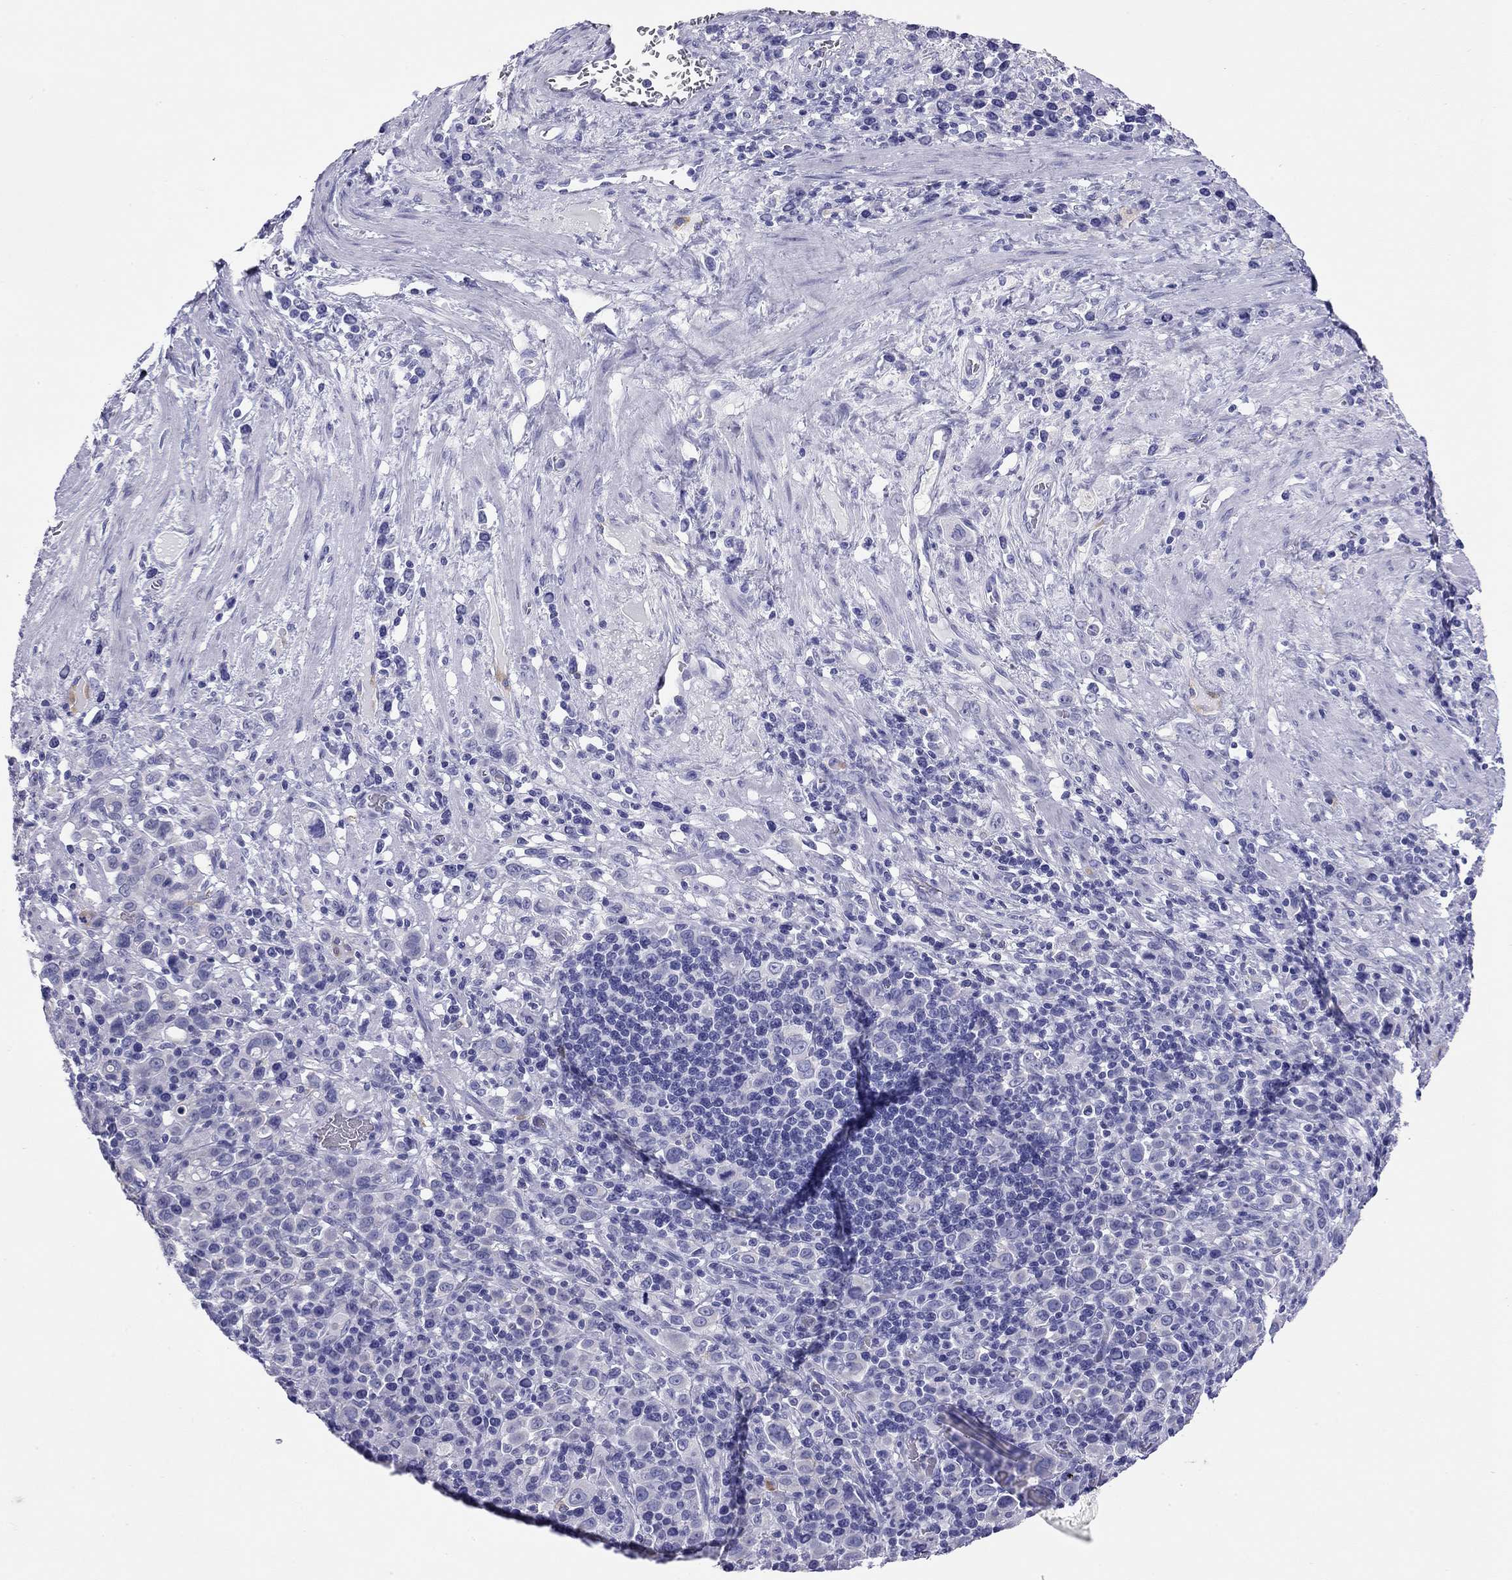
{"staining": {"intensity": "negative", "quantity": "none", "location": "none"}, "tissue": "stomach cancer", "cell_type": "Tumor cells", "image_type": "cancer", "snomed": [{"axis": "morphology", "description": "Adenocarcinoma, NOS"}, {"axis": "topography", "description": "Stomach, upper"}], "caption": "Image shows no significant protein staining in tumor cells of stomach cancer. (Stains: DAB IHC with hematoxylin counter stain, Microscopy: brightfield microscopy at high magnification).", "gene": "HLA-DQB2", "patient": {"sex": "male", "age": 75}}